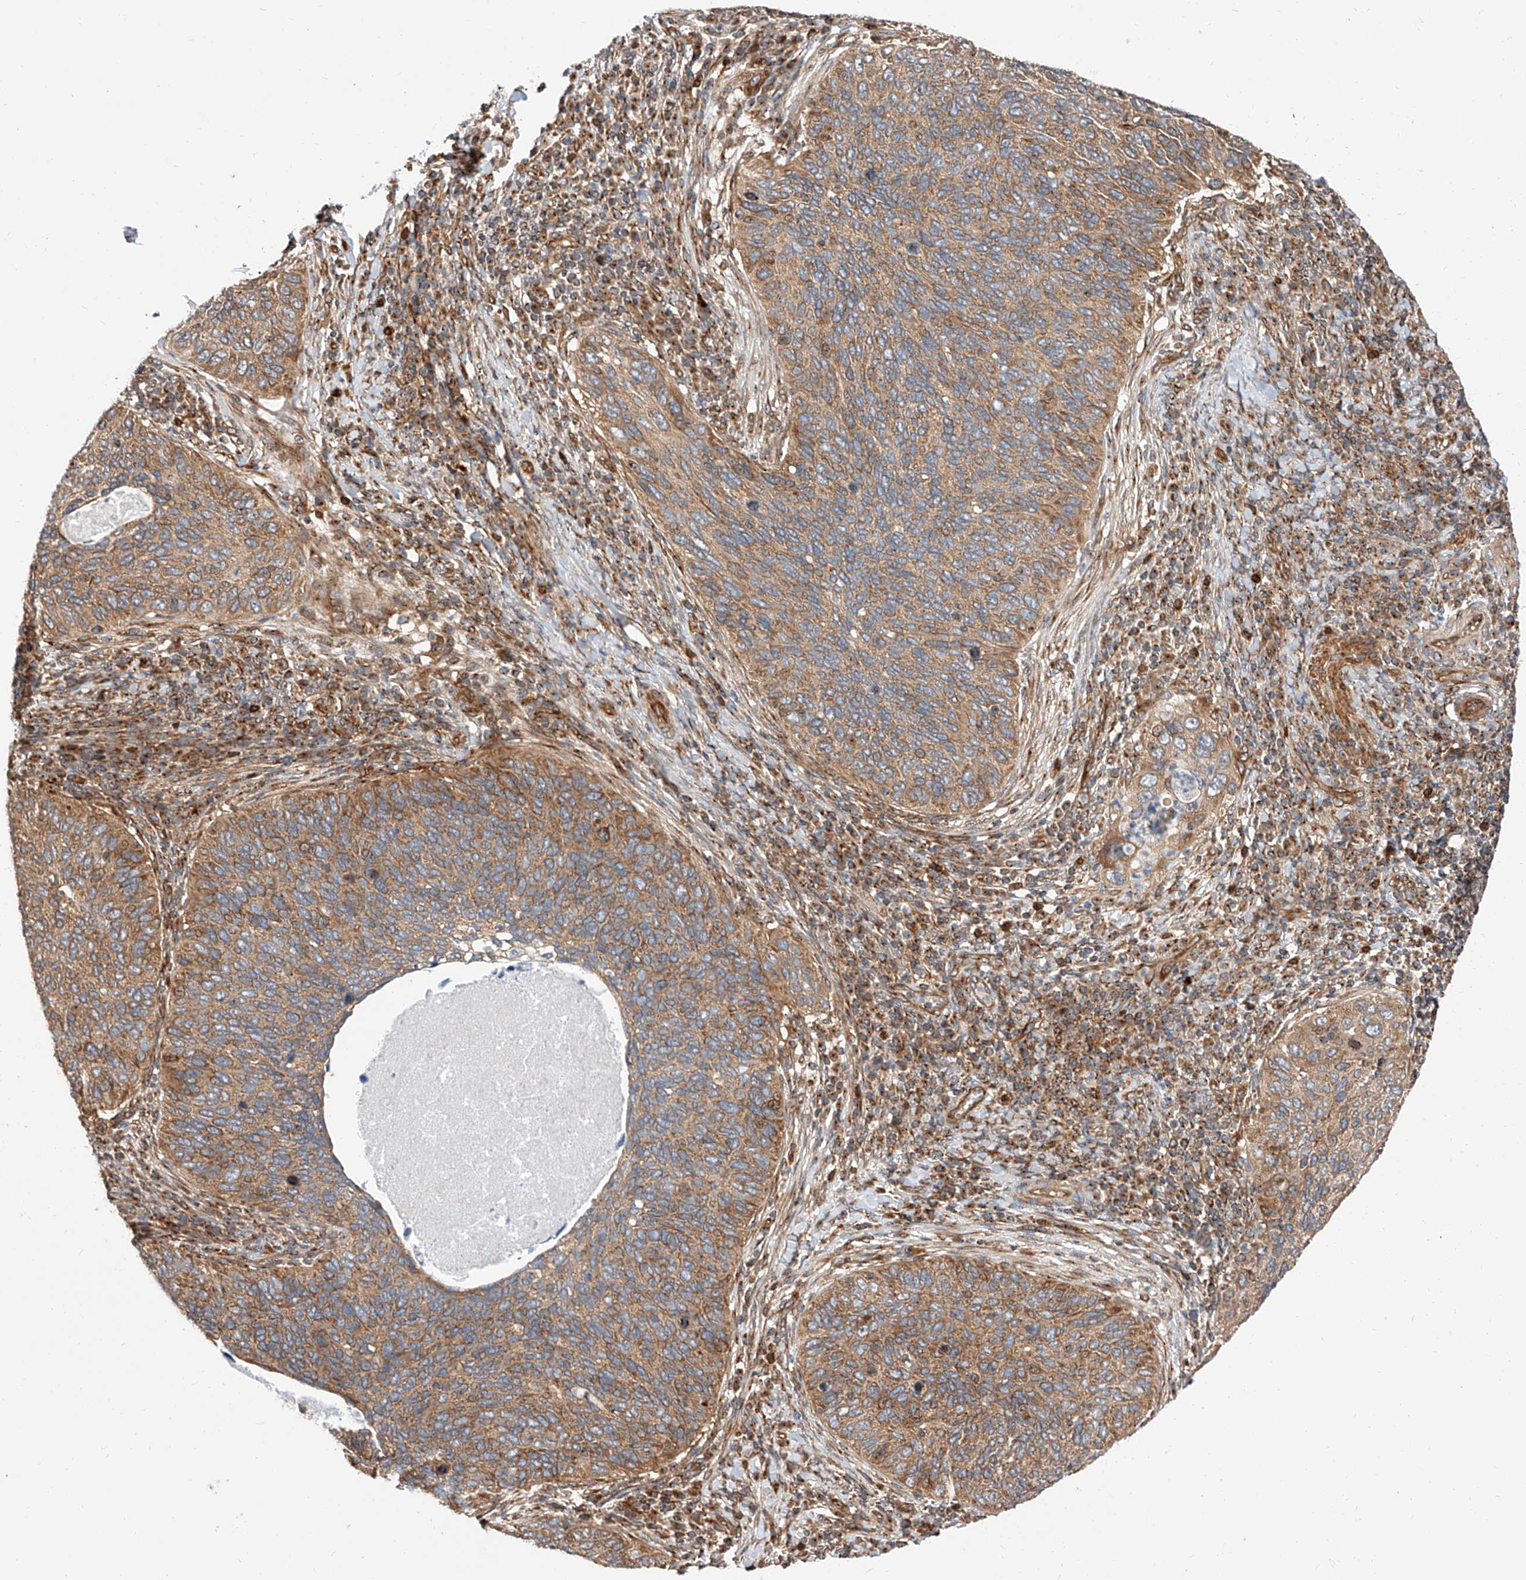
{"staining": {"intensity": "moderate", "quantity": ">75%", "location": "cytoplasmic/membranous"}, "tissue": "cervical cancer", "cell_type": "Tumor cells", "image_type": "cancer", "snomed": [{"axis": "morphology", "description": "Squamous cell carcinoma, NOS"}, {"axis": "topography", "description": "Cervix"}], "caption": "Immunohistochemistry (IHC) (DAB (3,3'-diaminobenzidine)) staining of squamous cell carcinoma (cervical) exhibits moderate cytoplasmic/membranous protein staining in approximately >75% of tumor cells.", "gene": "ISCA2", "patient": {"sex": "female", "age": 38}}